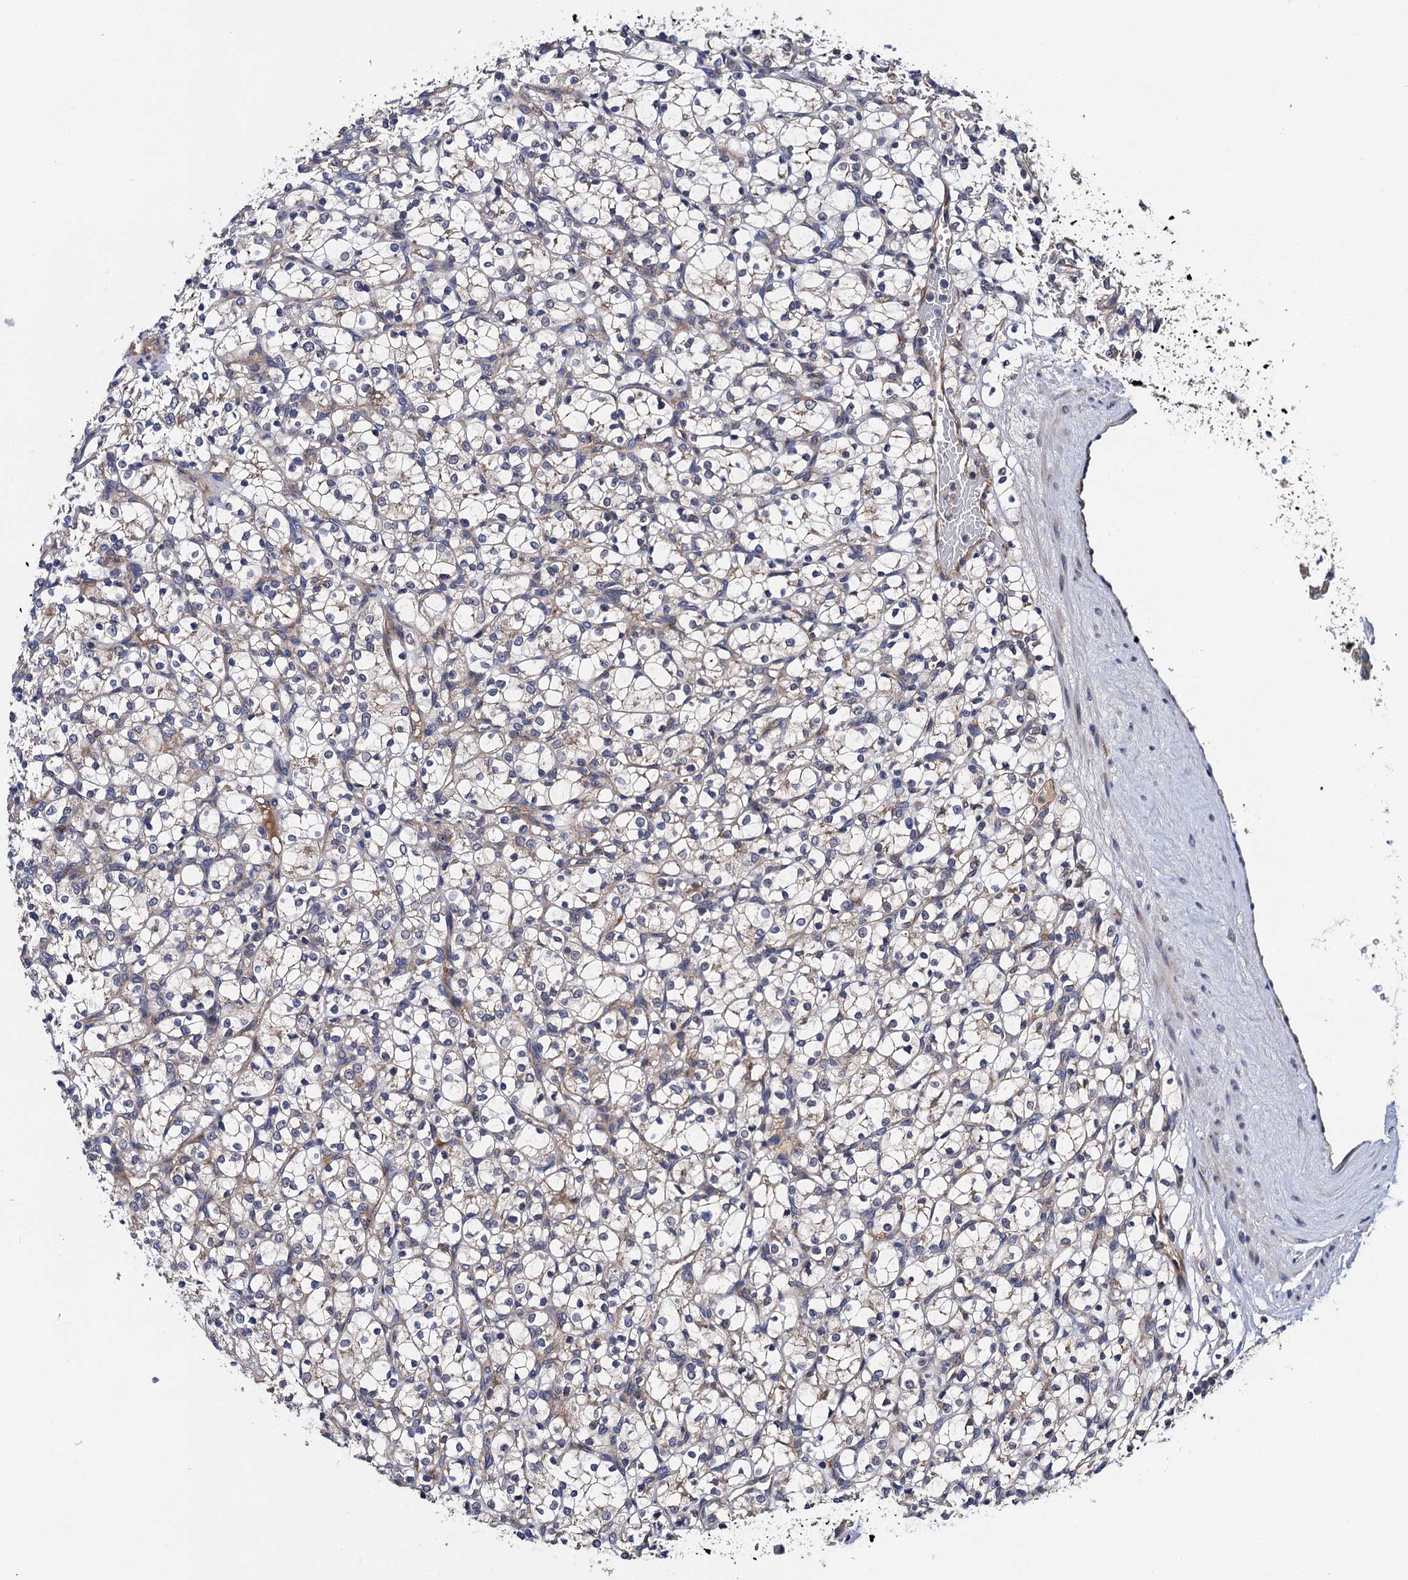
{"staining": {"intensity": "negative", "quantity": "none", "location": "none"}, "tissue": "renal cancer", "cell_type": "Tumor cells", "image_type": "cancer", "snomed": [{"axis": "morphology", "description": "Adenocarcinoma, NOS"}, {"axis": "topography", "description": "Kidney"}], "caption": "High magnification brightfield microscopy of renal cancer (adenocarcinoma) stained with DAB (3,3'-diaminobenzidine) (brown) and counterstained with hematoxylin (blue): tumor cells show no significant staining. (DAB (3,3'-diaminobenzidine) immunohistochemistry (IHC) visualized using brightfield microscopy, high magnification).", "gene": "TRMT112", "patient": {"sex": "female", "age": 69}}